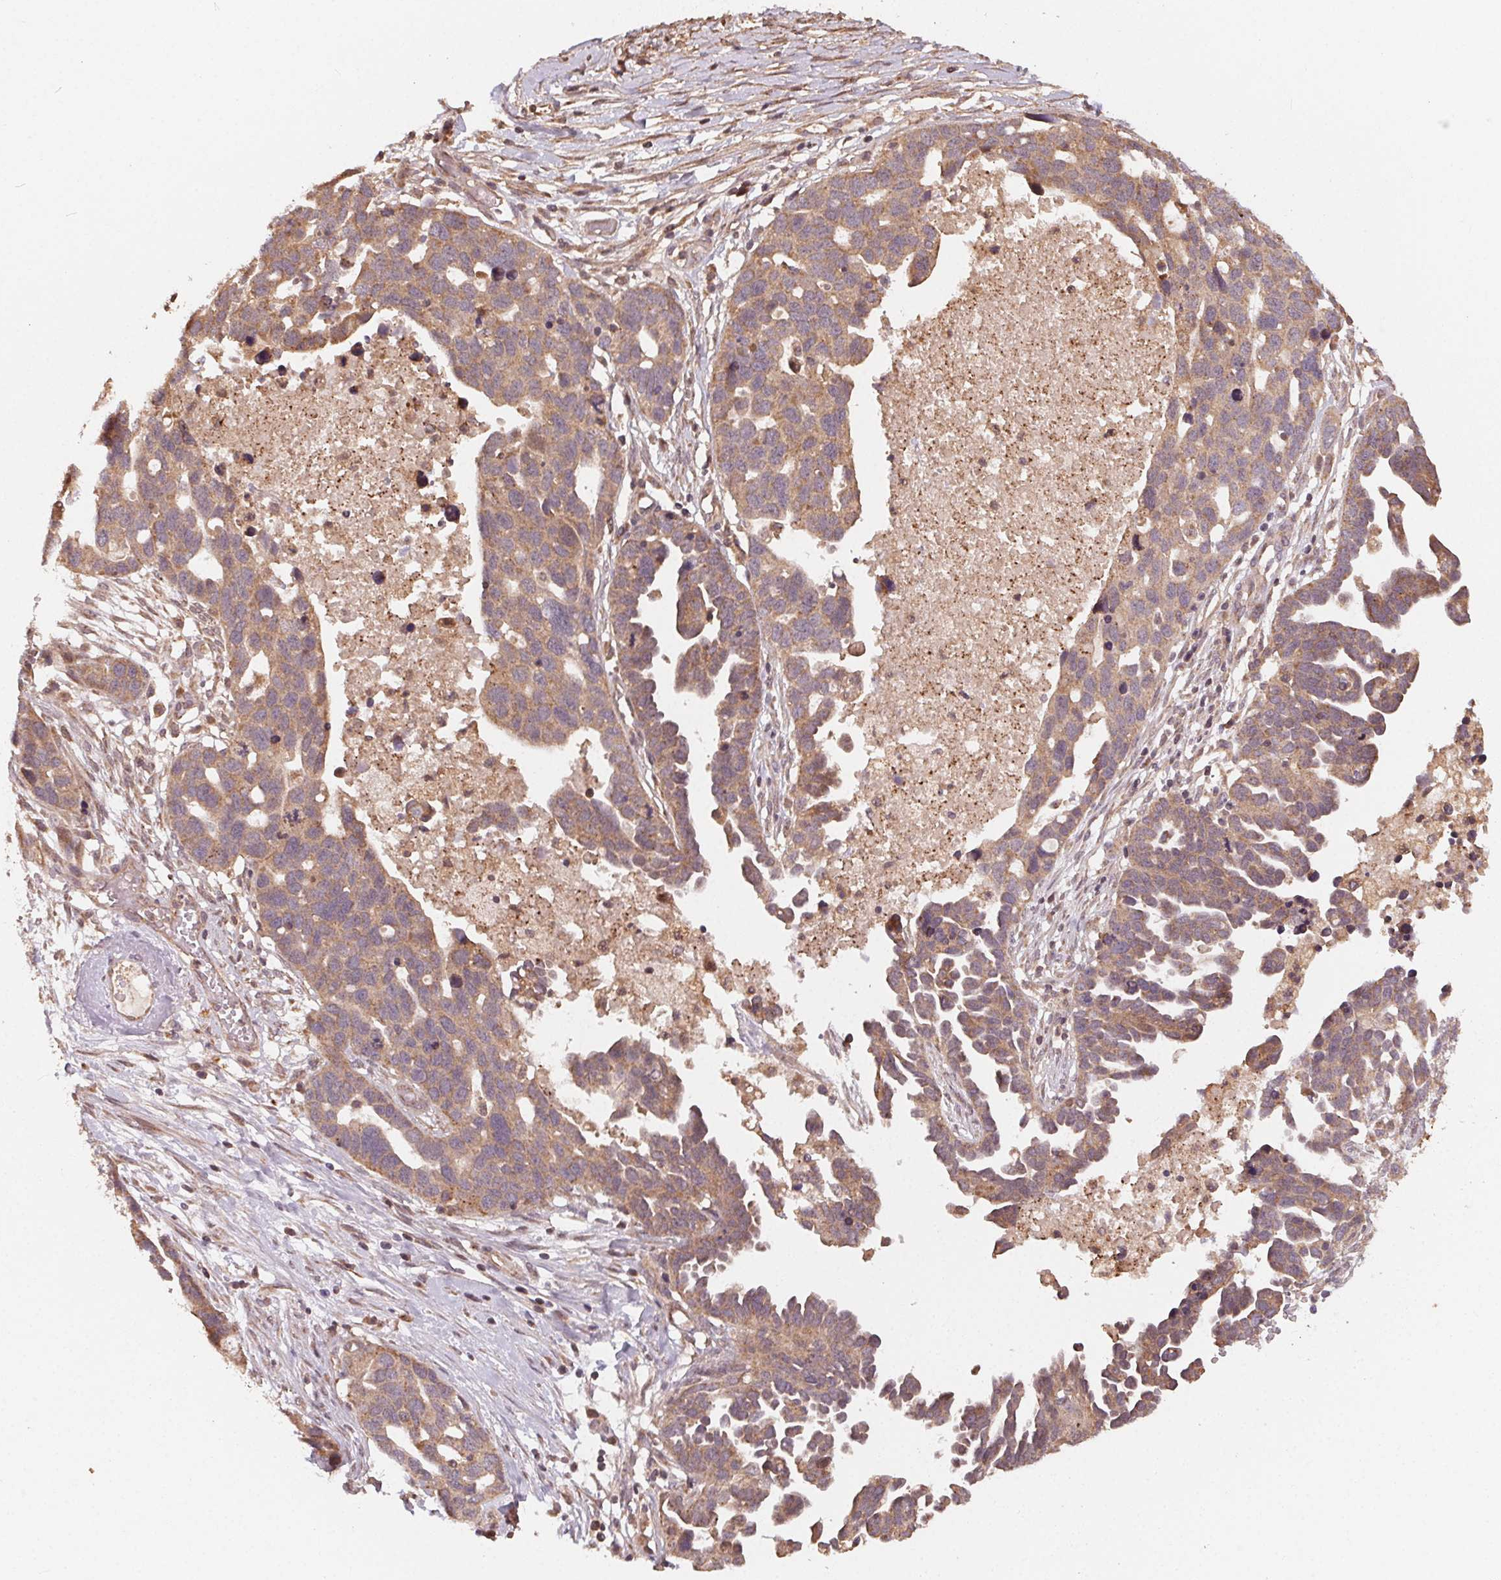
{"staining": {"intensity": "moderate", "quantity": ">75%", "location": "cytoplasmic/membranous"}, "tissue": "ovarian cancer", "cell_type": "Tumor cells", "image_type": "cancer", "snomed": [{"axis": "morphology", "description": "Cystadenocarcinoma, serous, NOS"}, {"axis": "topography", "description": "Ovary"}], "caption": "Brown immunohistochemical staining in human ovarian serous cystadenocarcinoma exhibits moderate cytoplasmic/membranous expression in about >75% of tumor cells.", "gene": "WBP2", "patient": {"sex": "female", "age": 54}}